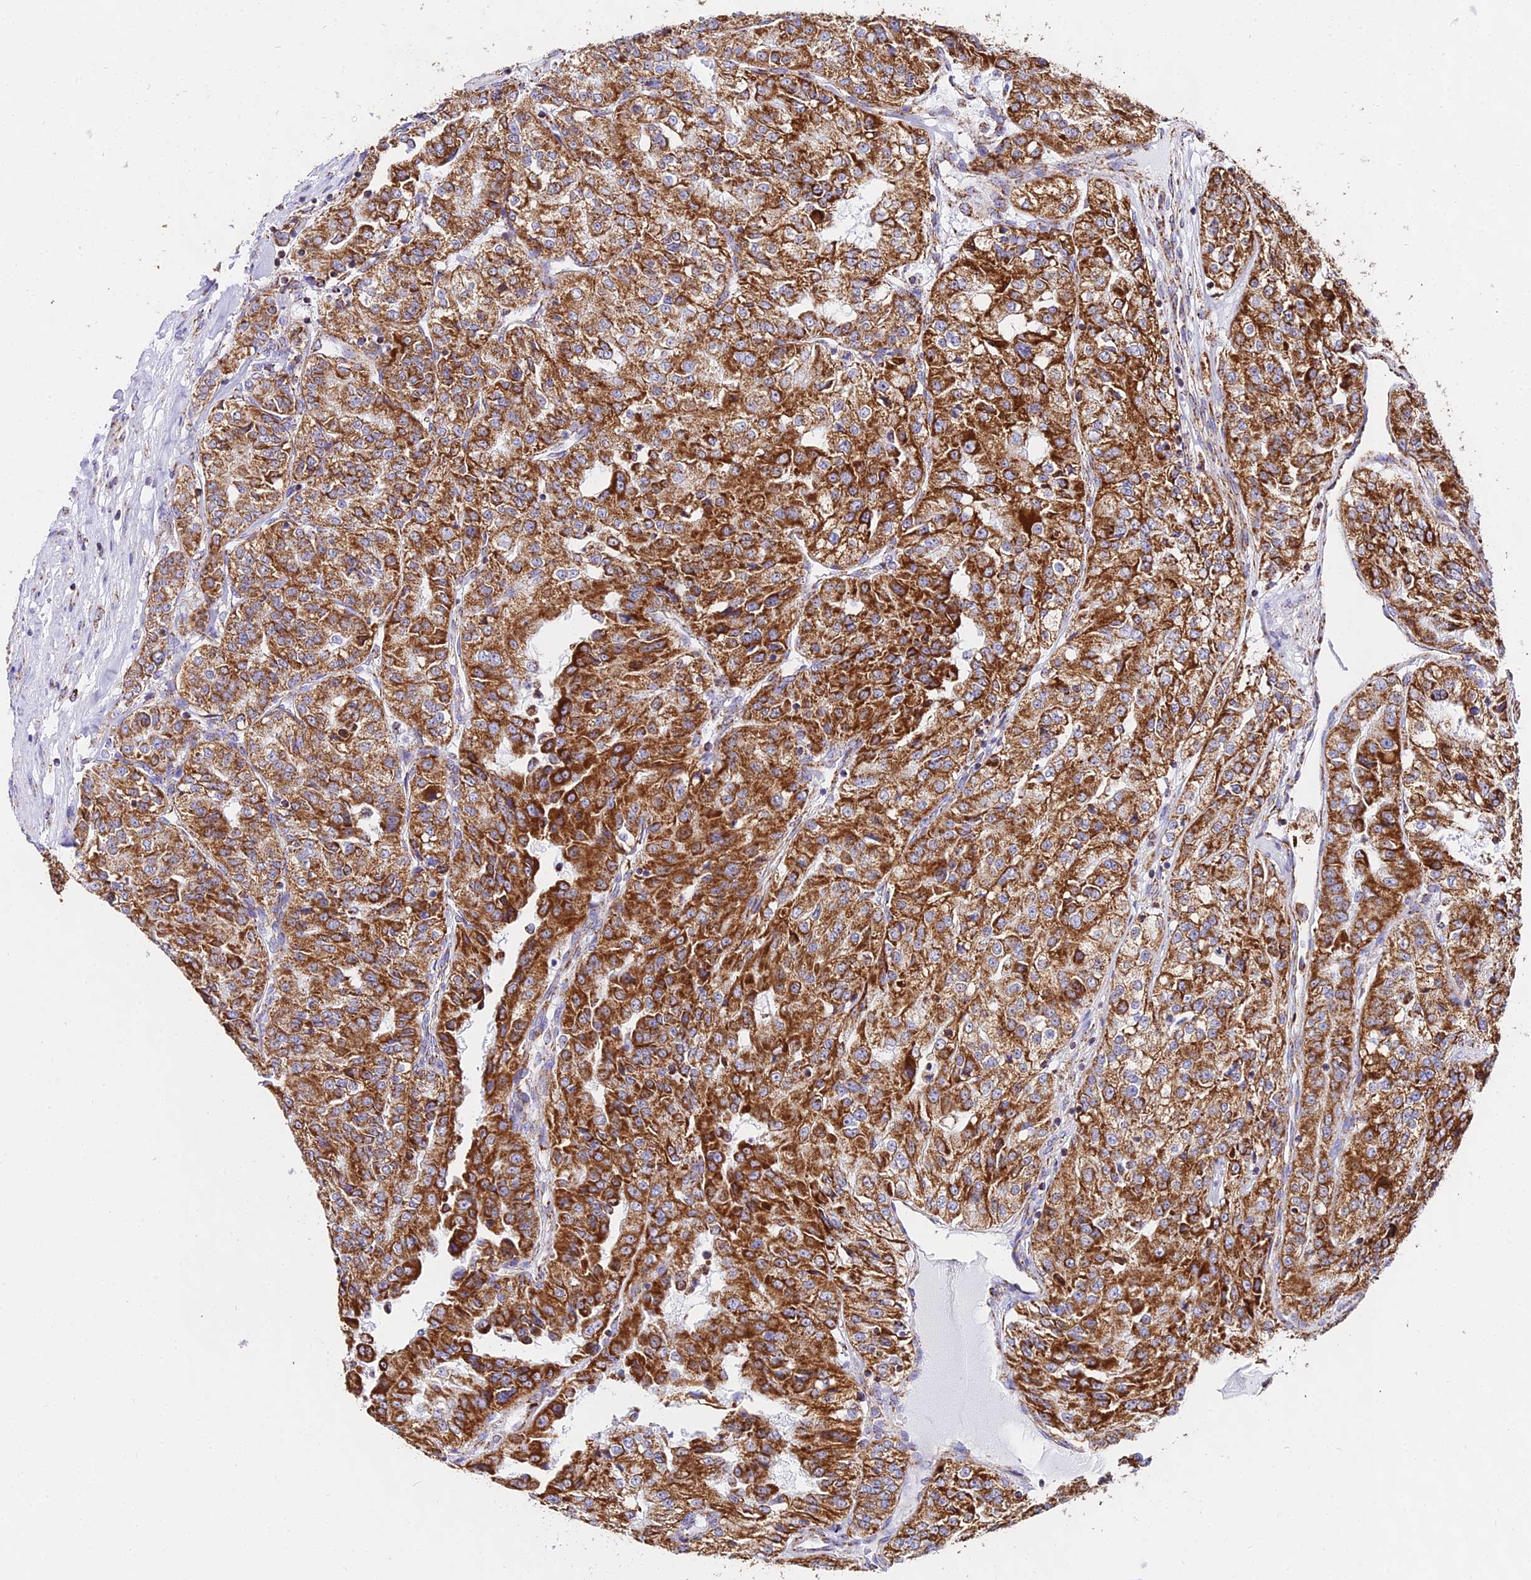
{"staining": {"intensity": "strong", "quantity": ">75%", "location": "cytoplasmic/membranous"}, "tissue": "renal cancer", "cell_type": "Tumor cells", "image_type": "cancer", "snomed": [{"axis": "morphology", "description": "Adenocarcinoma, NOS"}, {"axis": "topography", "description": "Kidney"}], "caption": "An immunohistochemistry (IHC) image of tumor tissue is shown. Protein staining in brown labels strong cytoplasmic/membranous positivity in adenocarcinoma (renal) within tumor cells.", "gene": "ATP5PD", "patient": {"sex": "female", "age": 63}}